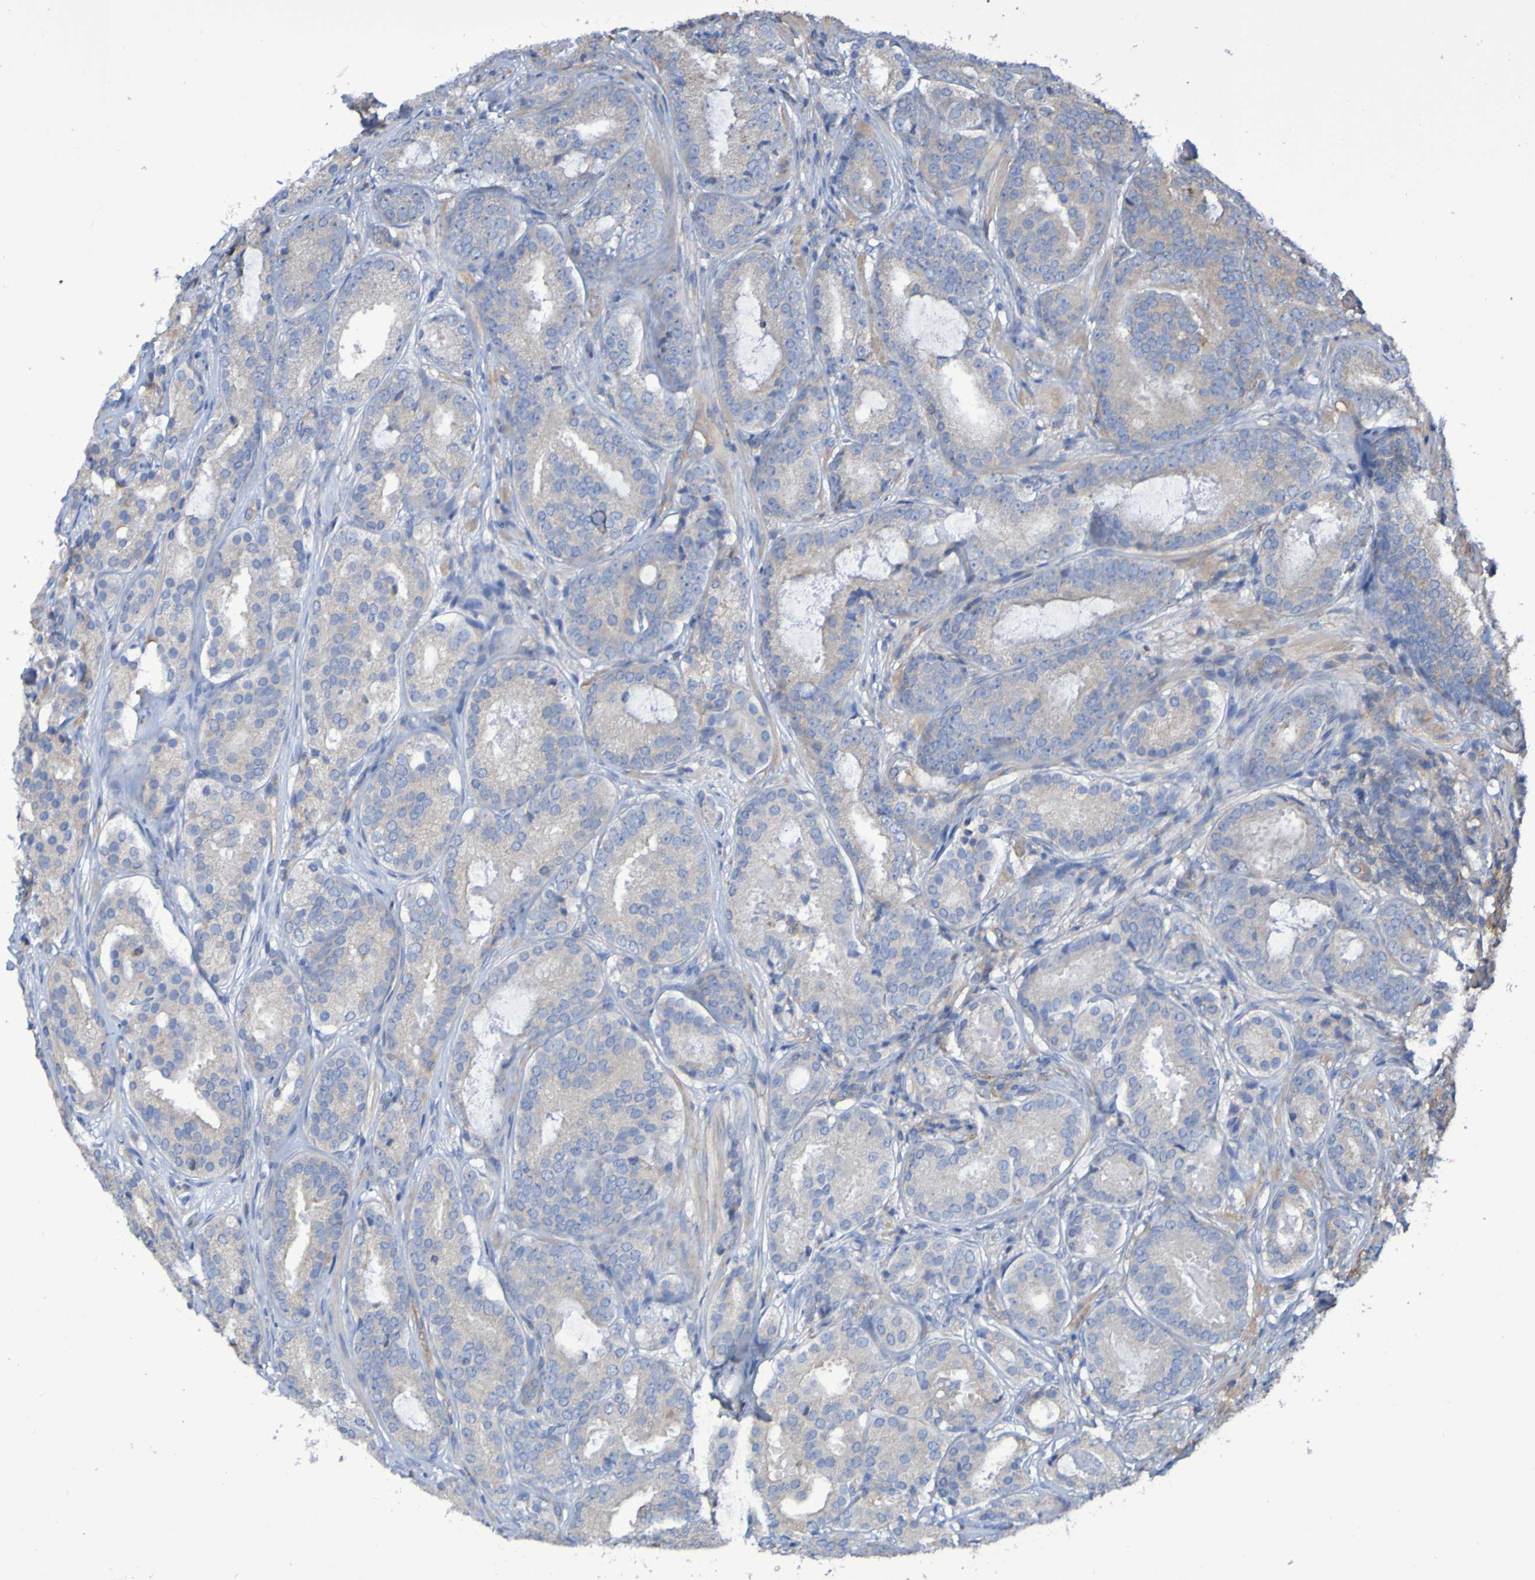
{"staining": {"intensity": "negative", "quantity": "none", "location": "none"}, "tissue": "prostate cancer", "cell_type": "Tumor cells", "image_type": "cancer", "snomed": [{"axis": "morphology", "description": "Adenocarcinoma, Low grade"}, {"axis": "topography", "description": "Prostate"}], "caption": "Human prostate adenocarcinoma (low-grade) stained for a protein using immunohistochemistry reveals no expression in tumor cells.", "gene": "SYNJ1", "patient": {"sex": "male", "age": 69}}